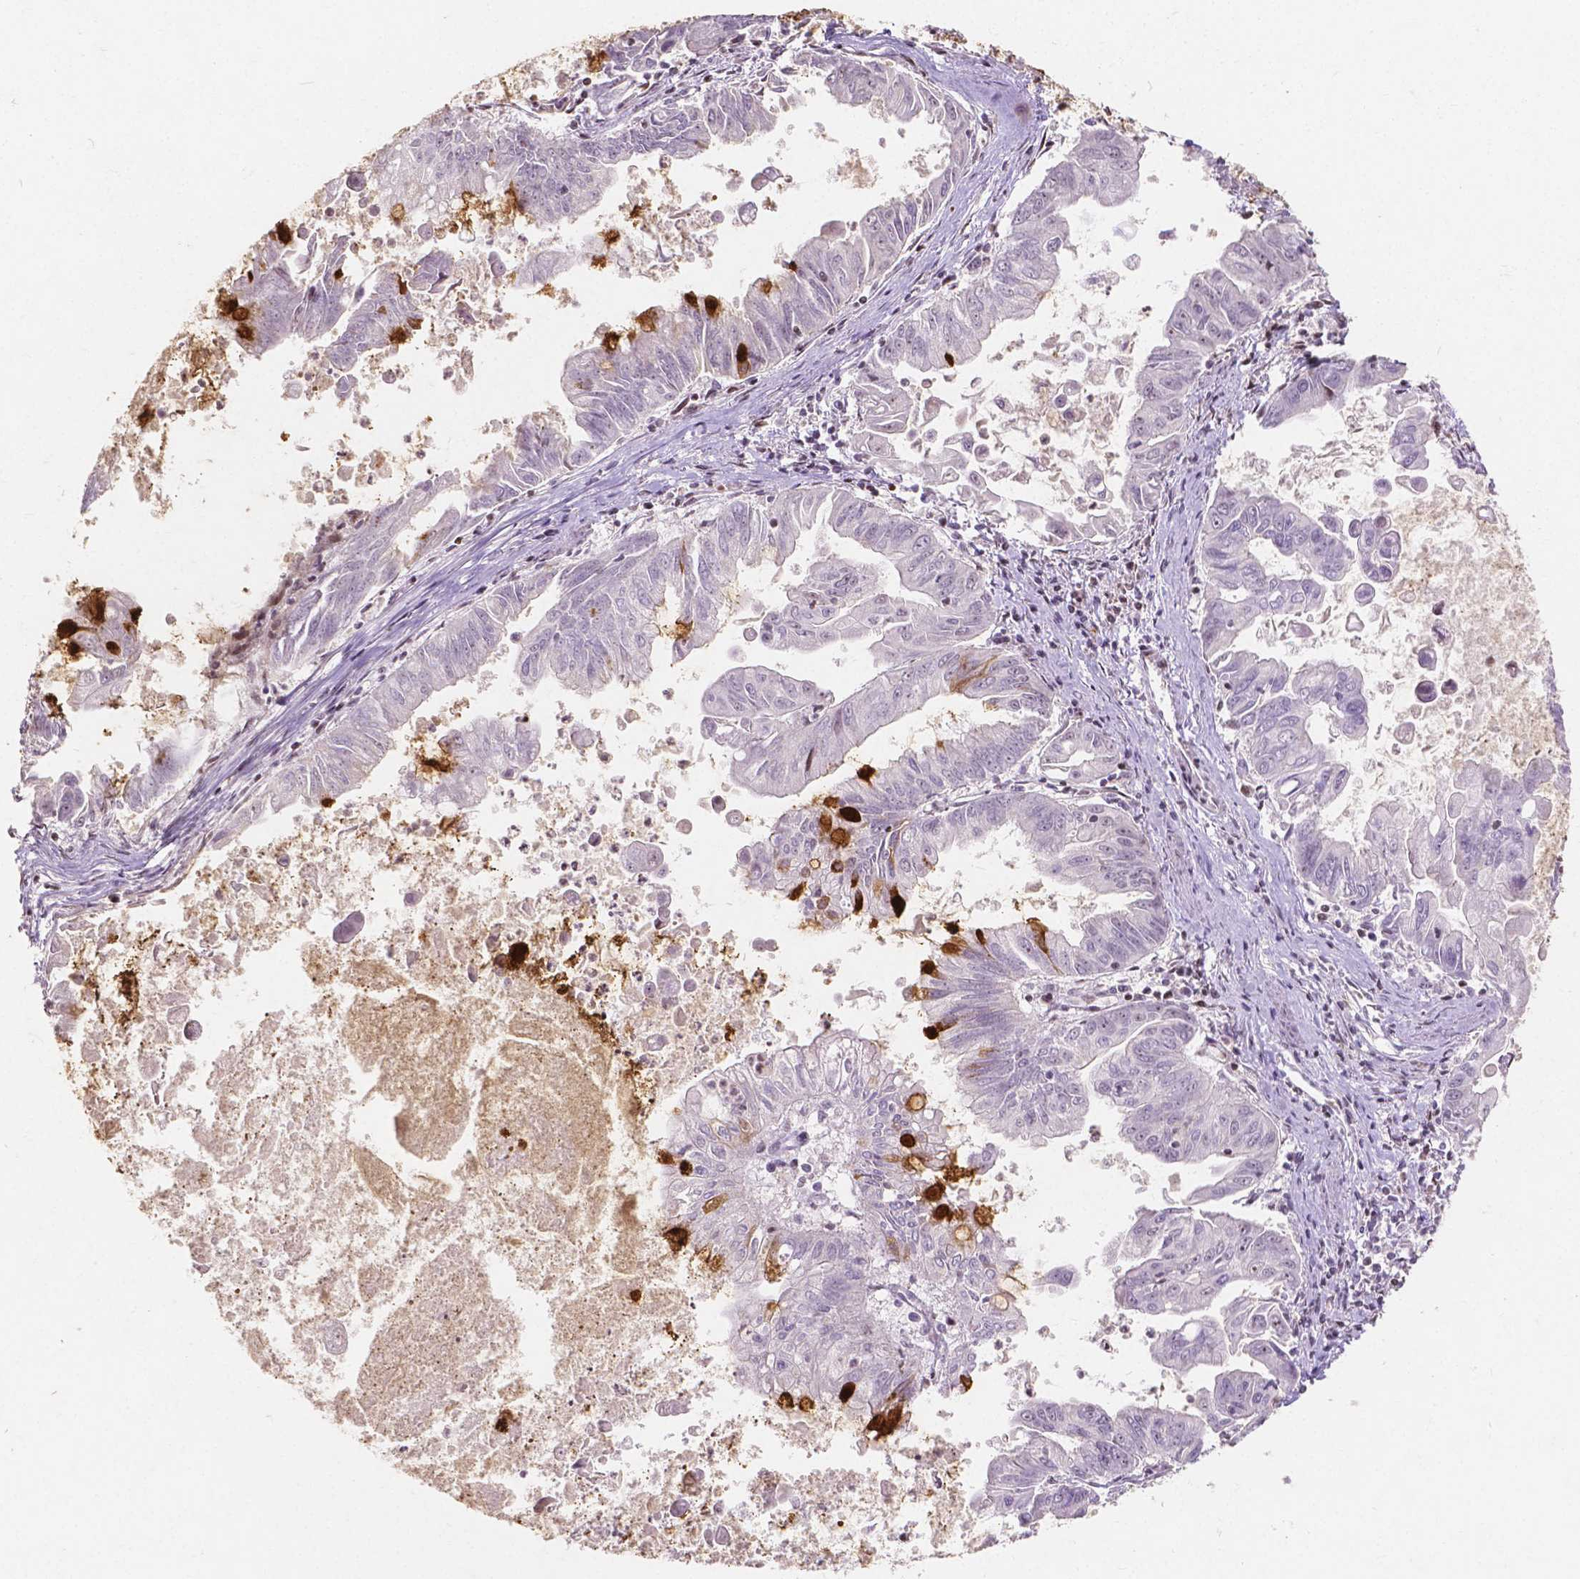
{"staining": {"intensity": "strong", "quantity": "<25%", "location": "cytoplasmic/membranous"}, "tissue": "stomach cancer", "cell_type": "Tumor cells", "image_type": "cancer", "snomed": [{"axis": "morphology", "description": "Adenocarcinoma, NOS"}, {"axis": "topography", "description": "Stomach, upper"}], "caption": "Stomach cancer (adenocarcinoma) stained for a protein (brown) displays strong cytoplasmic/membranous positive expression in approximately <25% of tumor cells.", "gene": "PTPN18", "patient": {"sex": "male", "age": 80}}